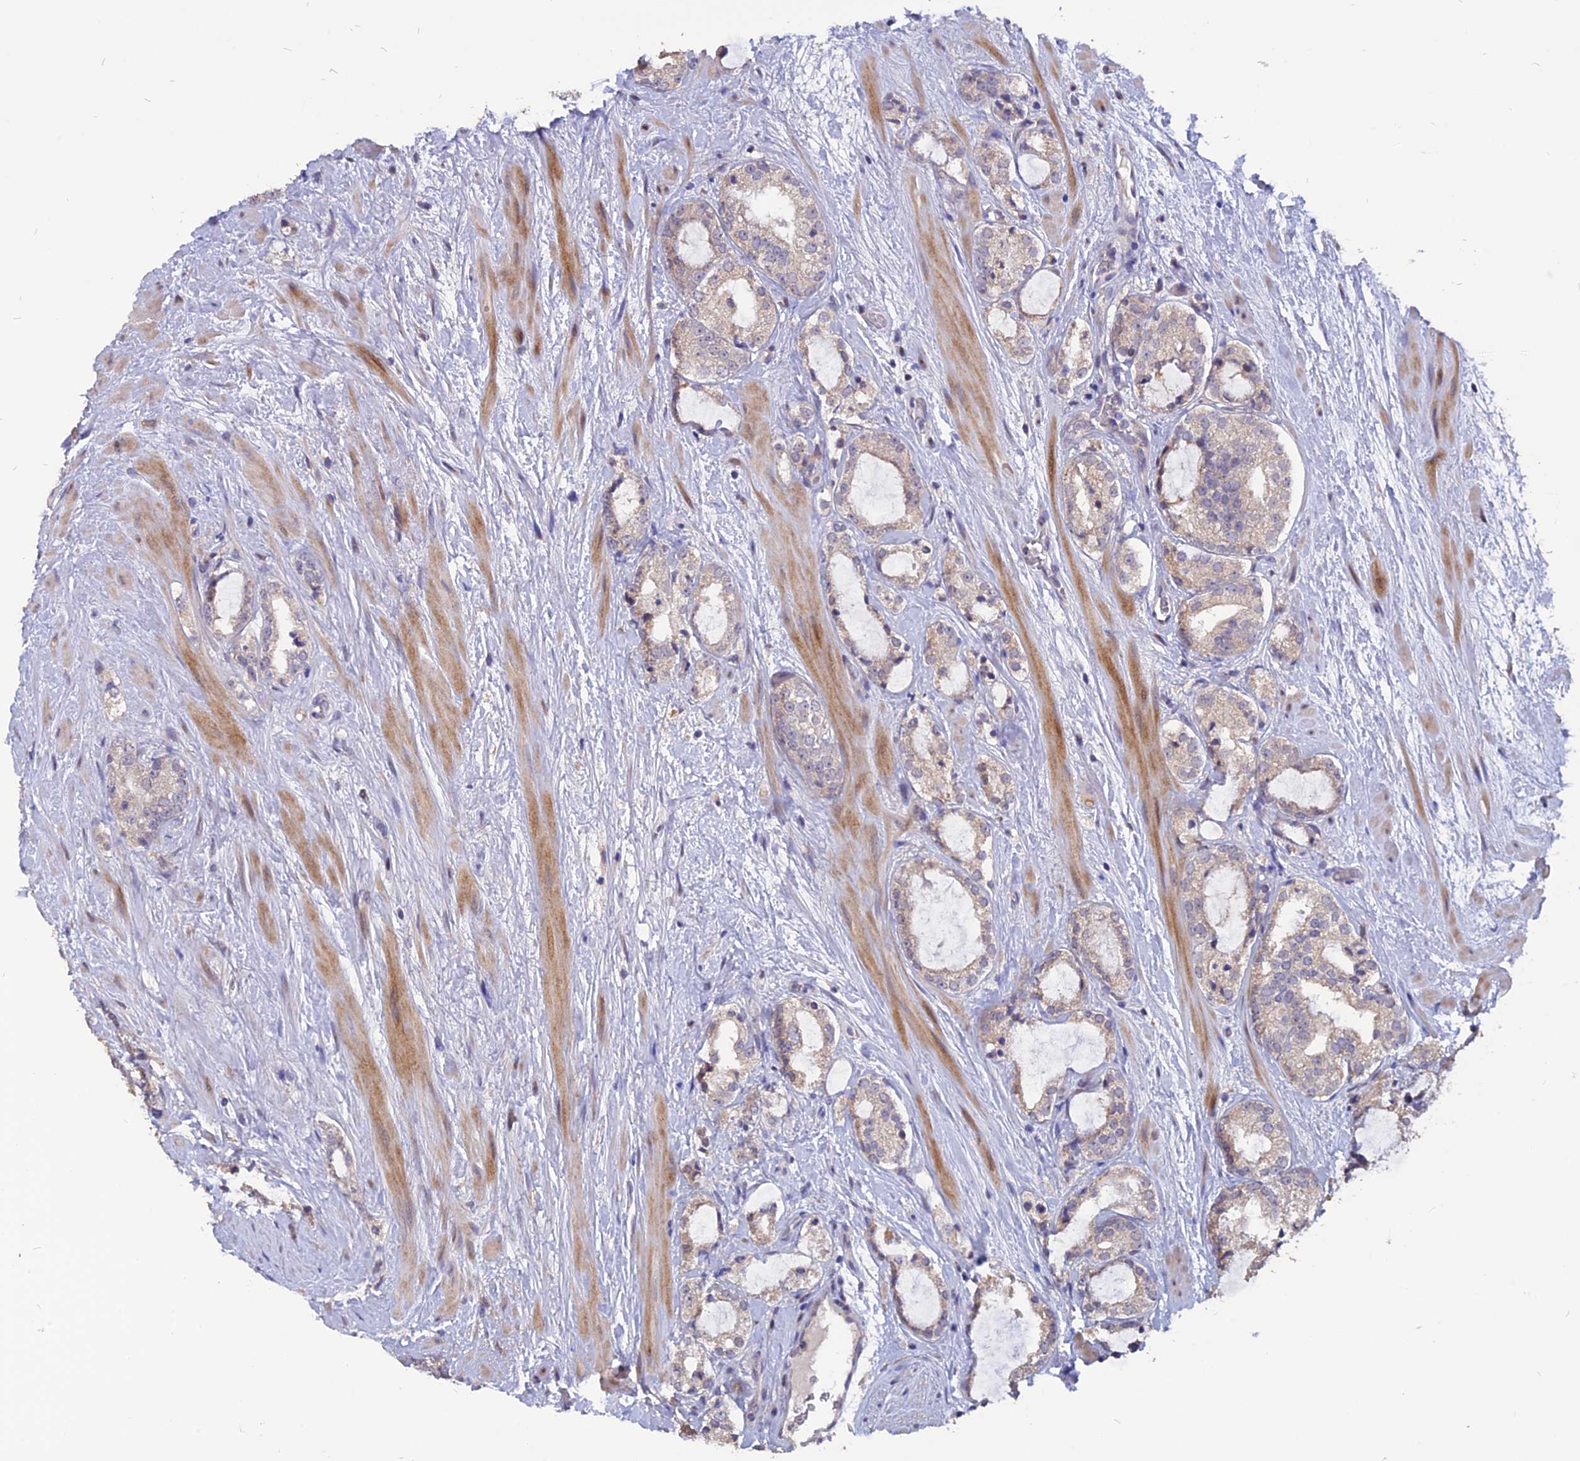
{"staining": {"intensity": "negative", "quantity": "none", "location": "none"}, "tissue": "prostate cancer", "cell_type": "Tumor cells", "image_type": "cancer", "snomed": [{"axis": "morphology", "description": "Adenocarcinoma, High grade"}, {"axis": "topography", "description": "Prostate"}], "caption": "This is an IHC histopathology image of human prostate adenocarcinoma (high-grade). There is no expression in tumor cells.", "gene": "TMEM263", "patient": {"sex": "male", "age": 64}}